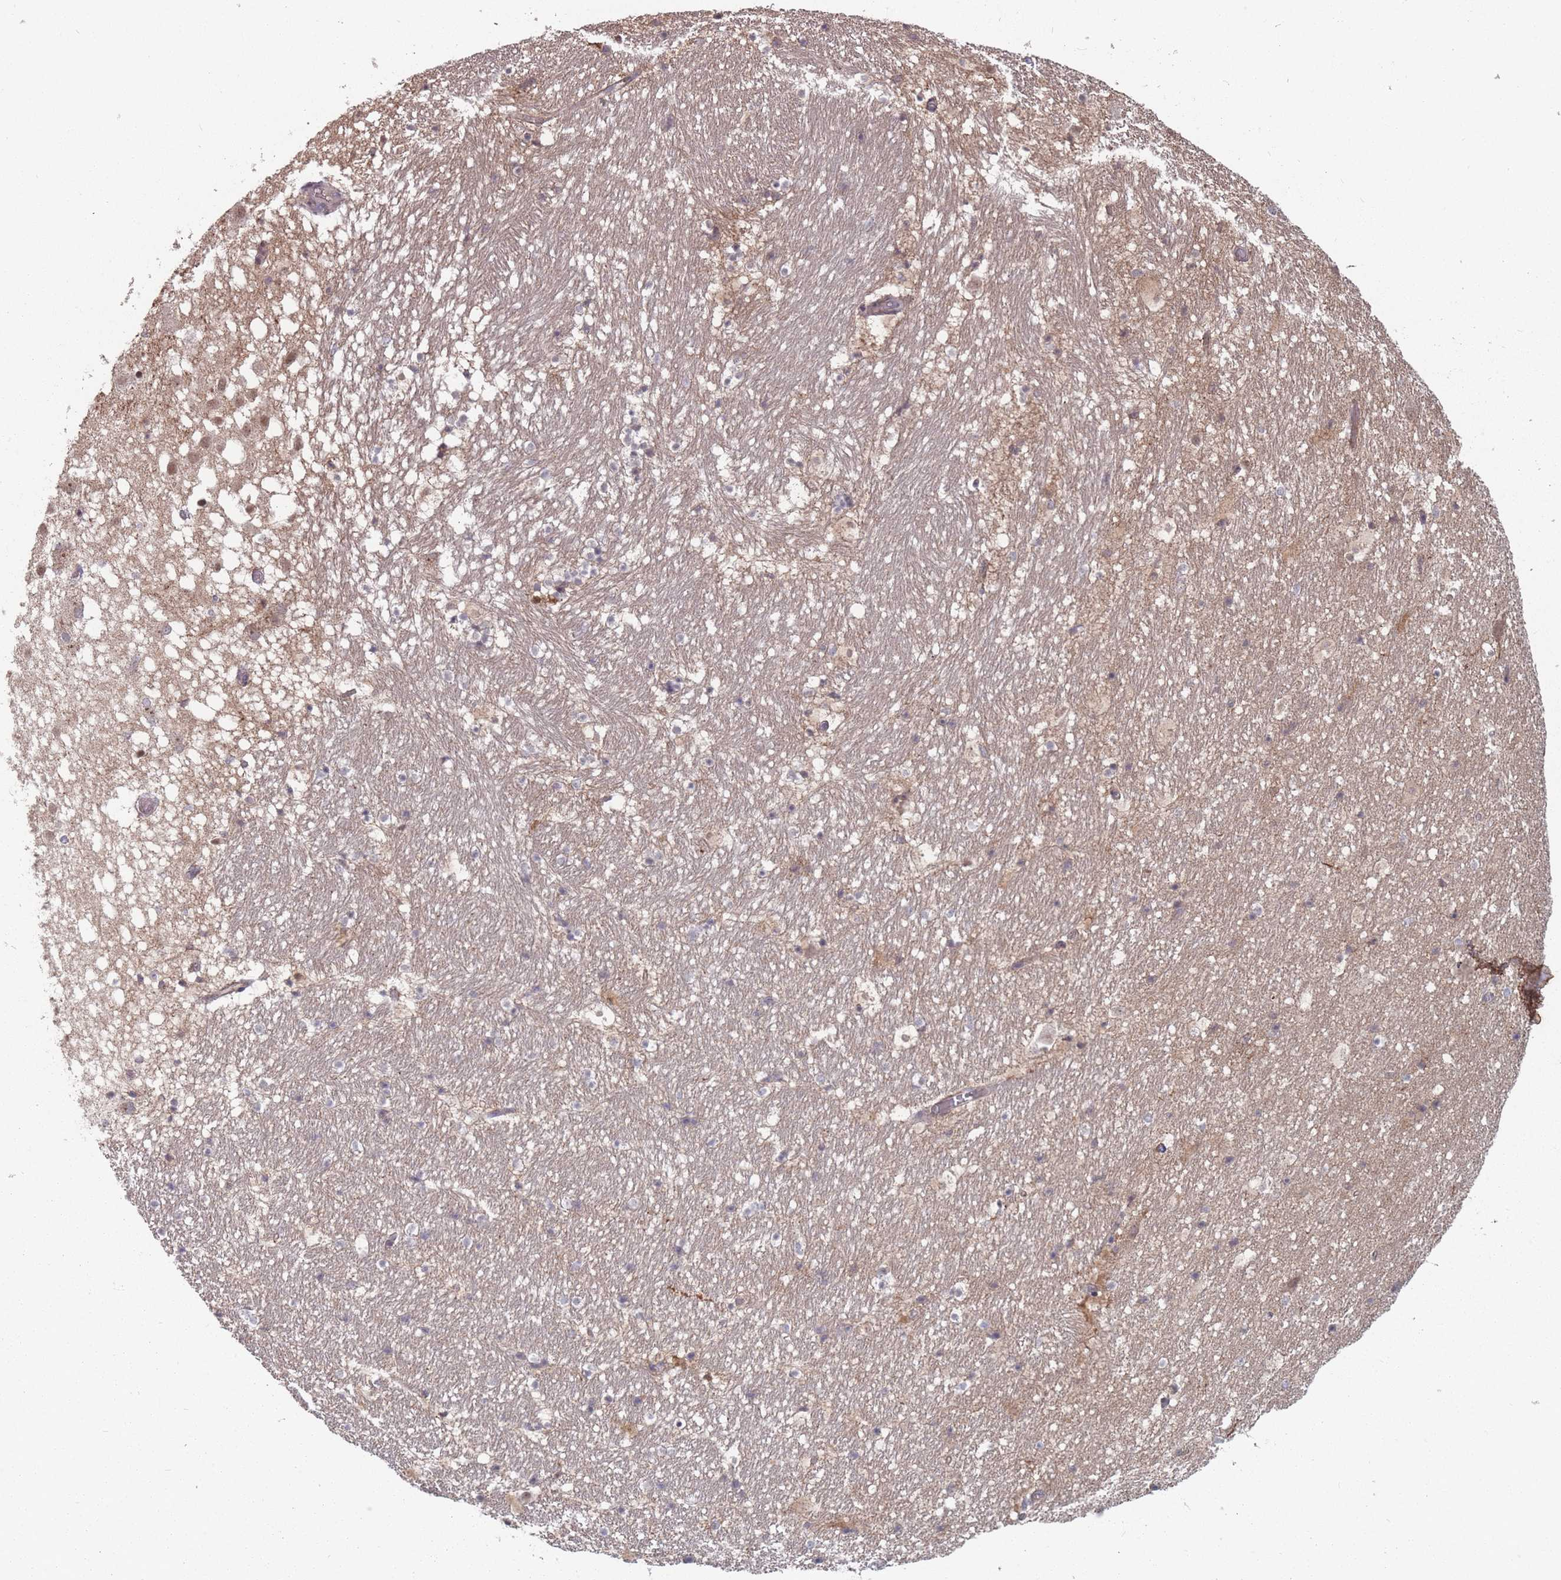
{"staining": {"intensity": "weak", "quantity": "<25%", "location": "nuclear"}, "tissue": "hippocampus", "cell_type": "Glial cells", "image_type": "normal", "snomed": [{"axis": "morphology", "description": "Normal tissue, NOS"}, {"axis": "topography", "description": "Hippocampus"}], "caption": "An image of hippocampus stained for a protein demonstrates no brown staining in glial cells.", "gene": "CNTRL", "patient": {"sex": "male", "age": 37}}